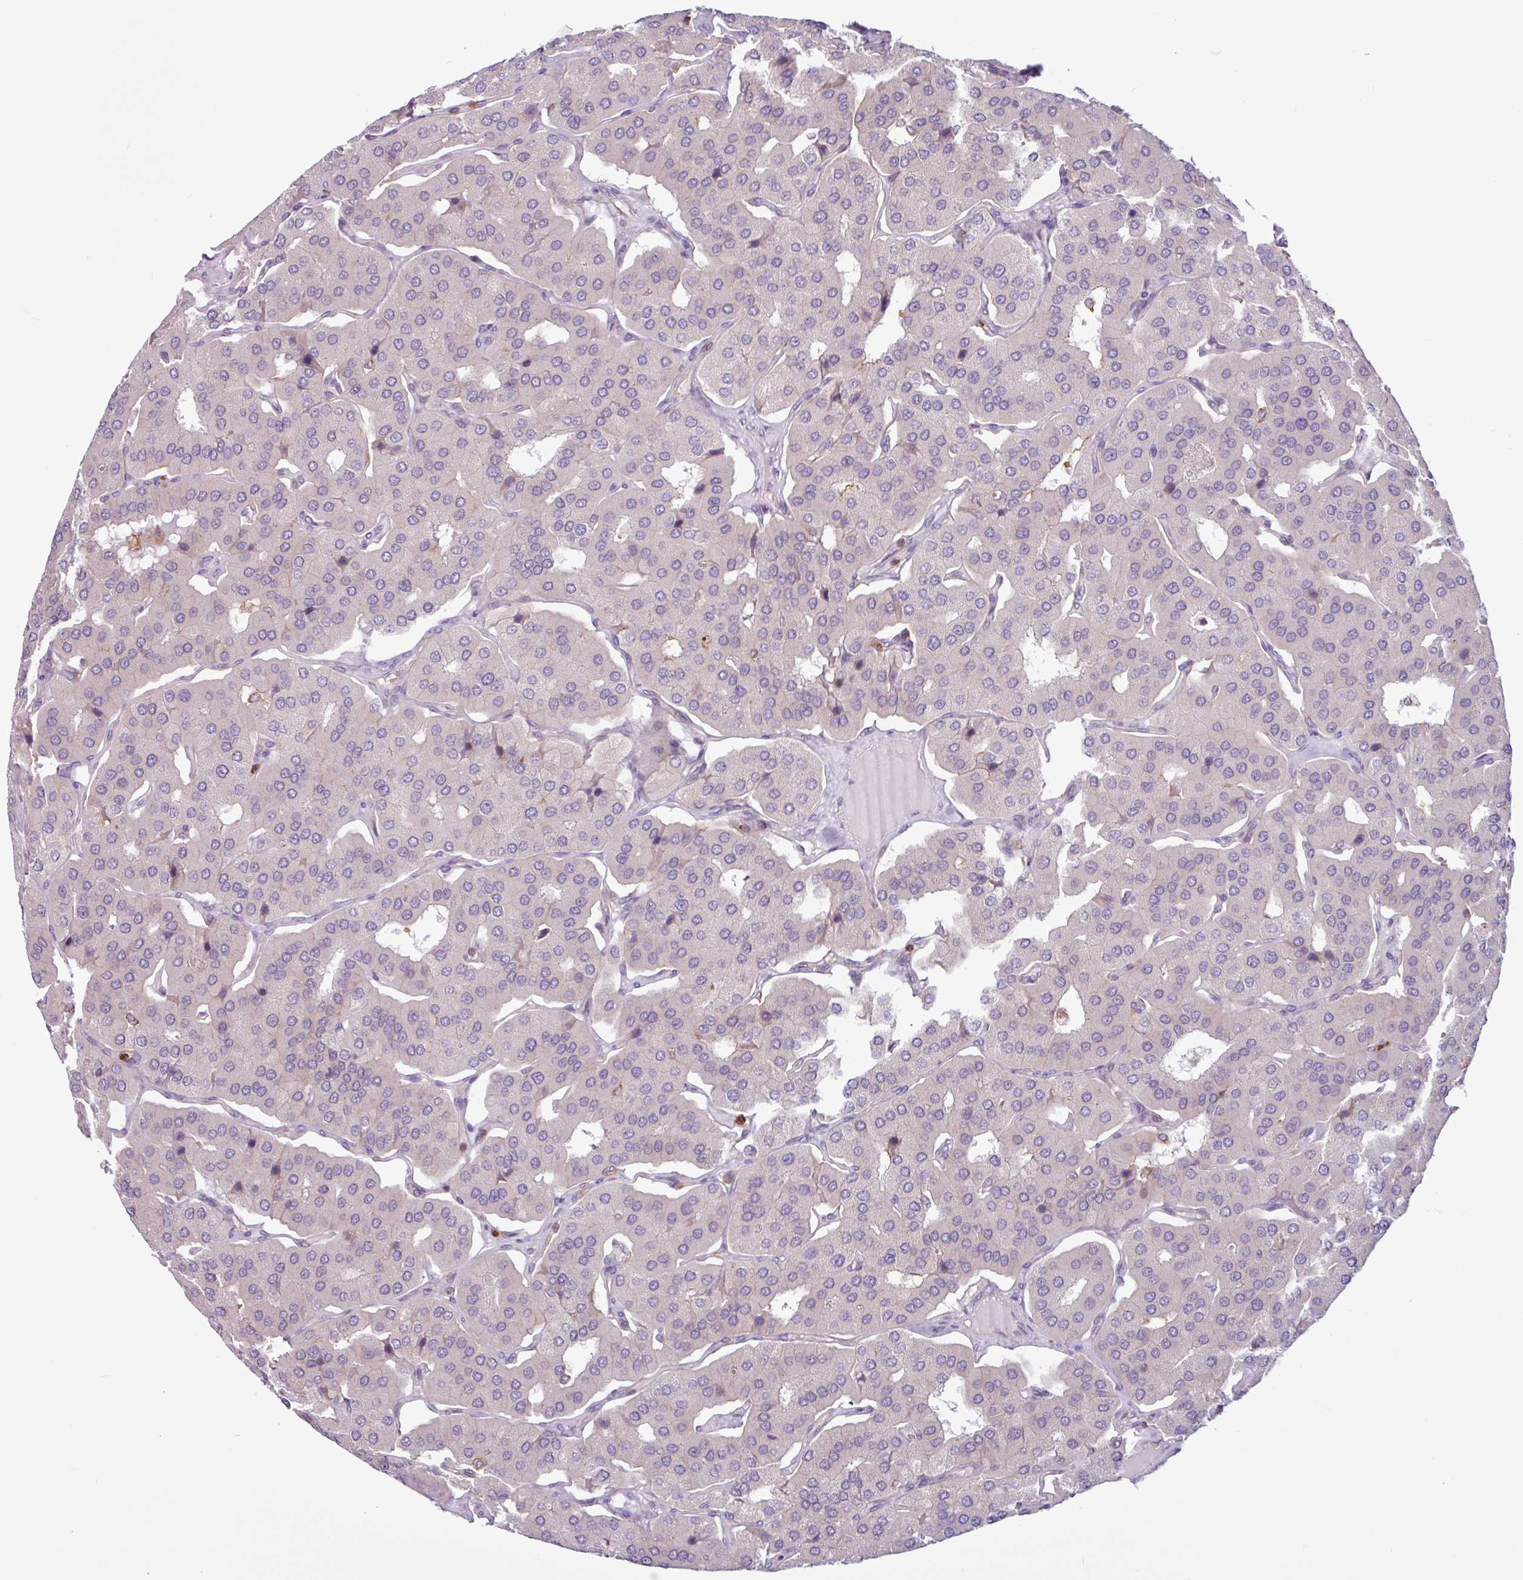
{"staining": {"intensity": "negative", "quantity": "none", "location": "none"}, "tissue": "parathyroid gland", "cell_type": "Glandular cells", "image_type": "normal", "snomed": [{"axis": "morphology", "description": "Normal tissue, NOS"}, {"axis": "morphology", "description": "Adenoma, NOS"}, {"axis": "topography", "description": "Parathyroid gland"}], "caption": "Benign parathyroid gland was stained to show a protein in brown. There is no significant positivity in glandular cells.", "gene": "ACTR3B", "patient": {"sex": "female", "age": 86}}